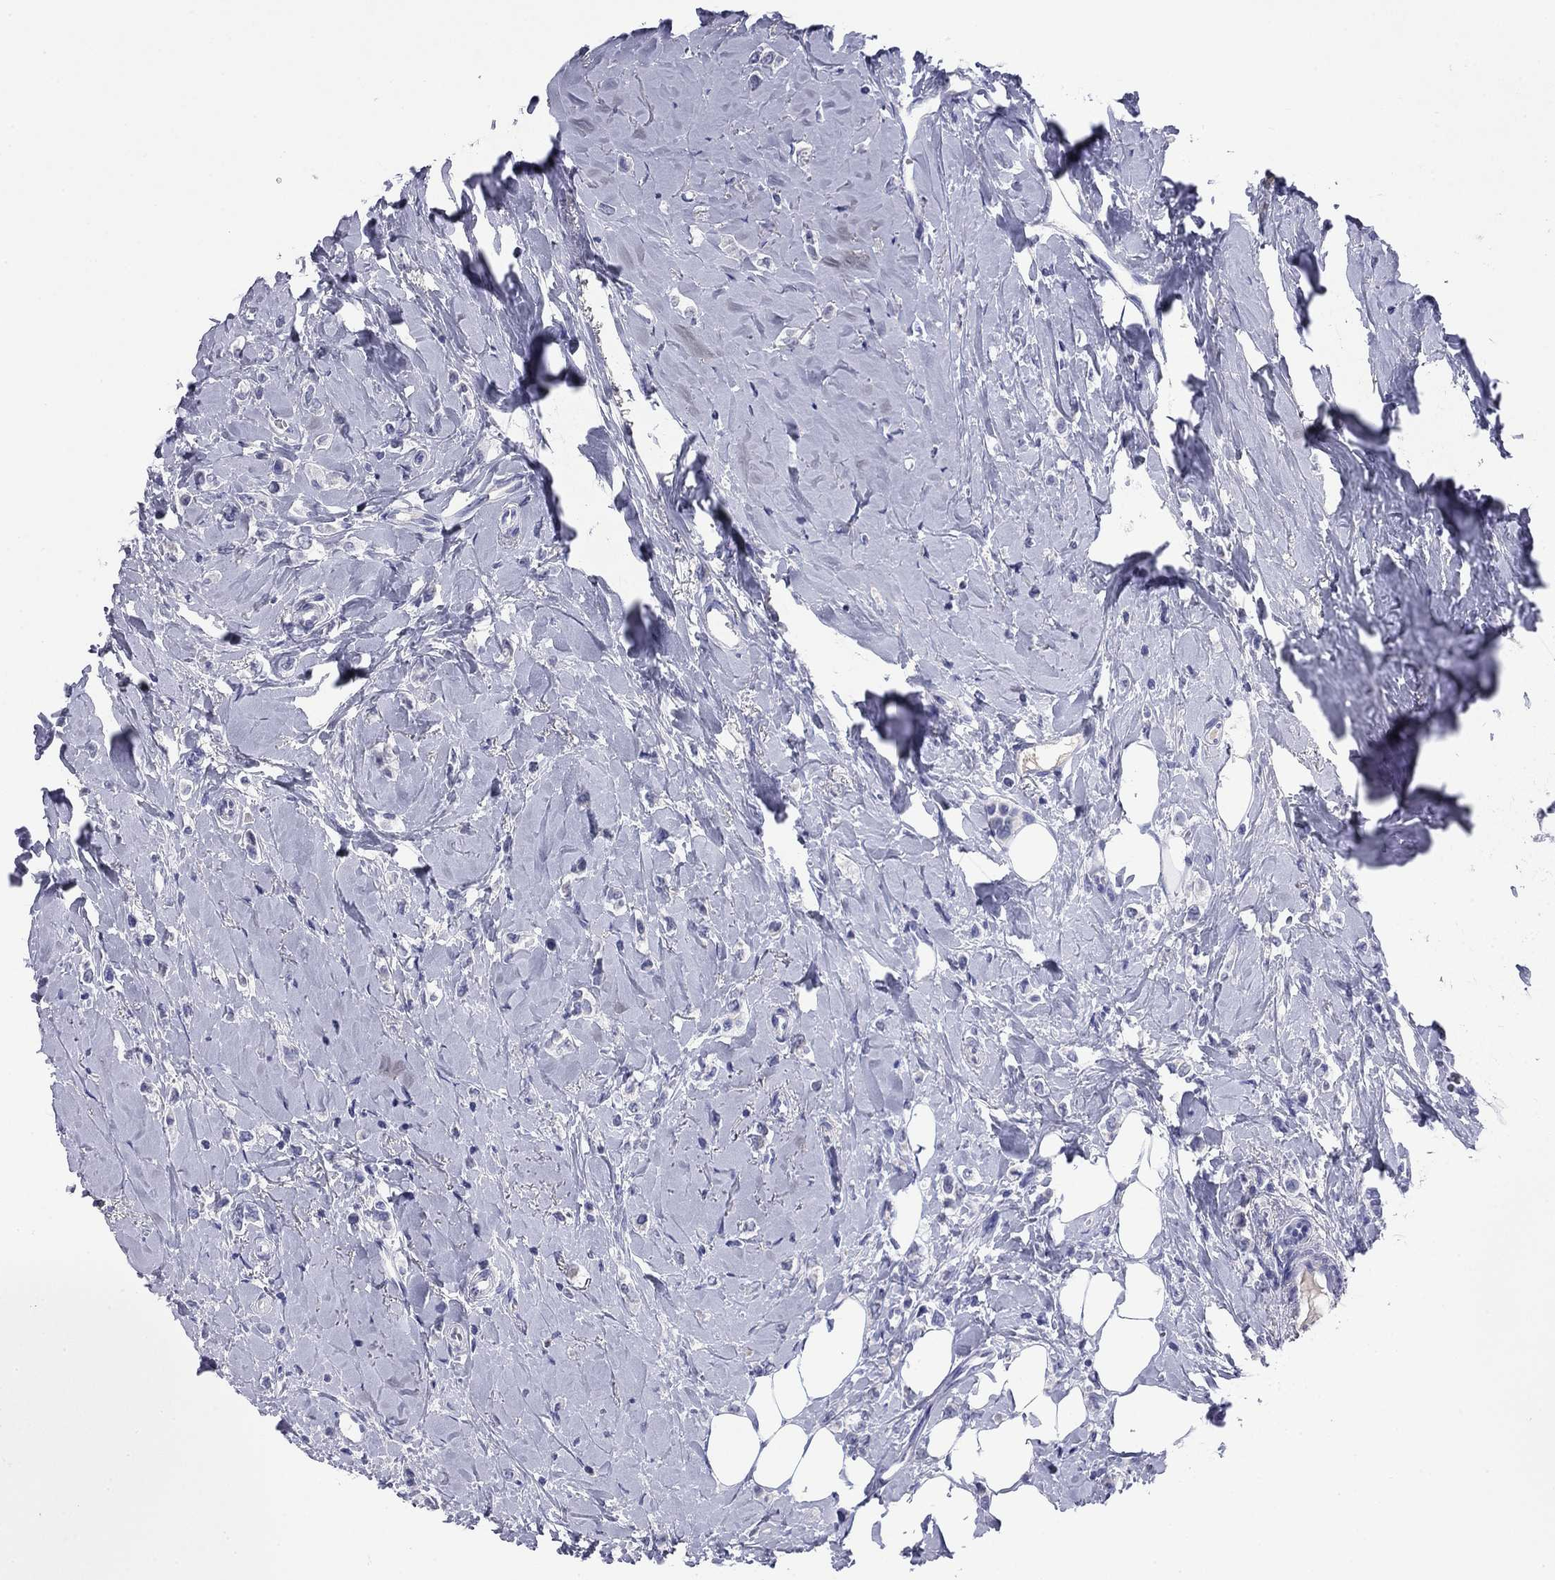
{"staining": {"intensity": "negative", "quantity": "none", "location": "none"}, "tissue": "breast cancer", "cell_type": "Tumor cells", "image_type": "cancer", "snomed": [{"axis": "morphology", "description": "Lobular carcinoma"}, {"axis": "topography", "description": "Breast"}], "caption": "This is a photomicrograph of immunohistochemistry (IHC) staining of breast cancer (lobular carcinoma), which shows no positivity in tumor cells. (Brightfield microscopy of DAB immunohistochemistry at high magnification).", "gene": "ABCC2", "patient": {"sex": "female", "age": 66}}